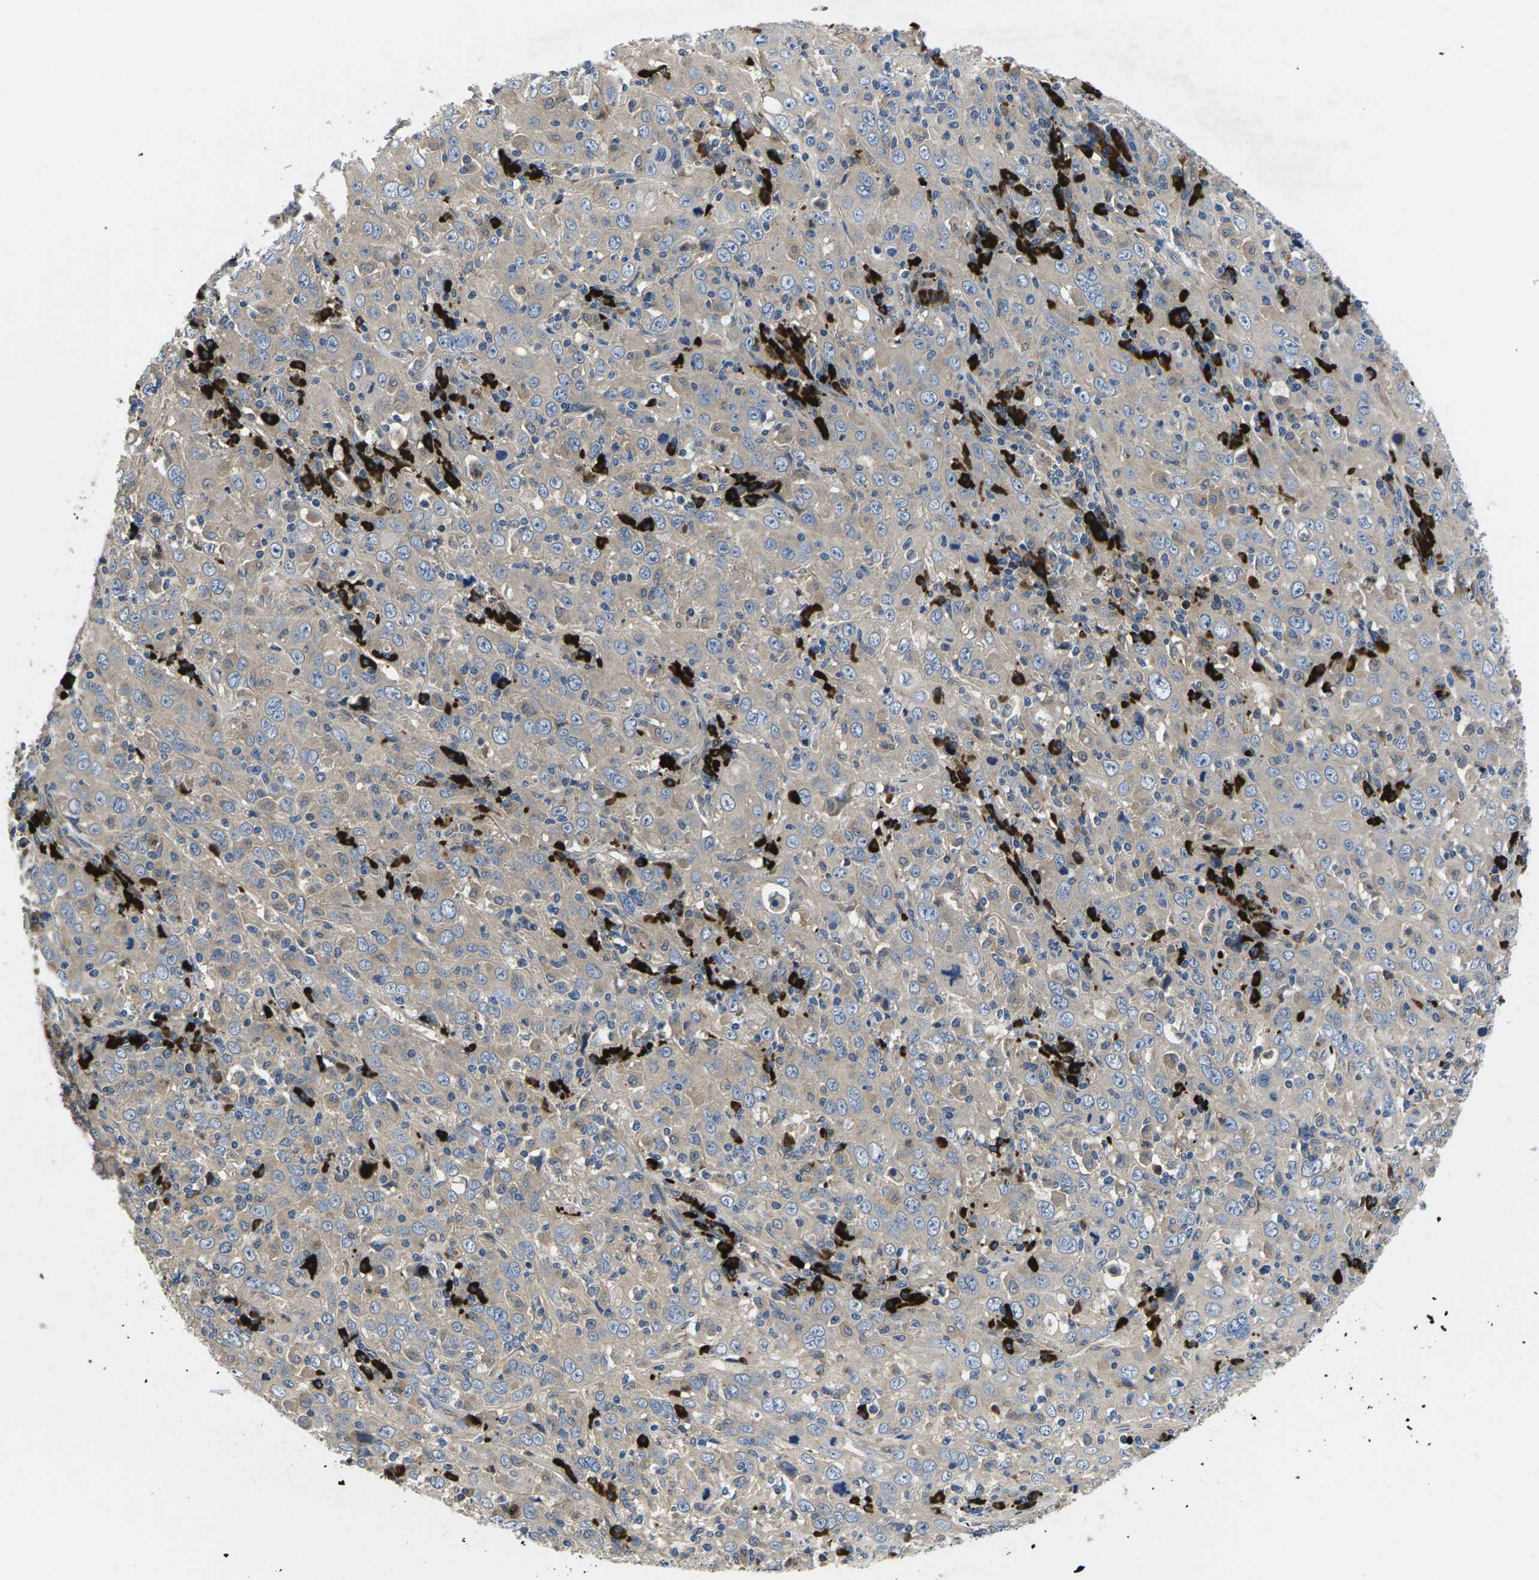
{"staining": {"intensity": "negative", "quantity": "none", "location": "none"}, "tissue": "cervical cancer", "cell_type": "Tumor cells", "image_type": "cancer", "snomed": [{"axis": "morphology", "description": "Squamous cell carcinoma, NOS"}, {"axis": "topography", "description": "Cervix"}], "caption": "A micrograph of cervical cancer stained for a protein reveals no brown staining in tumor cells.", "gene": "PLCE1", "patient": {"sex": "female", "age": 46}}